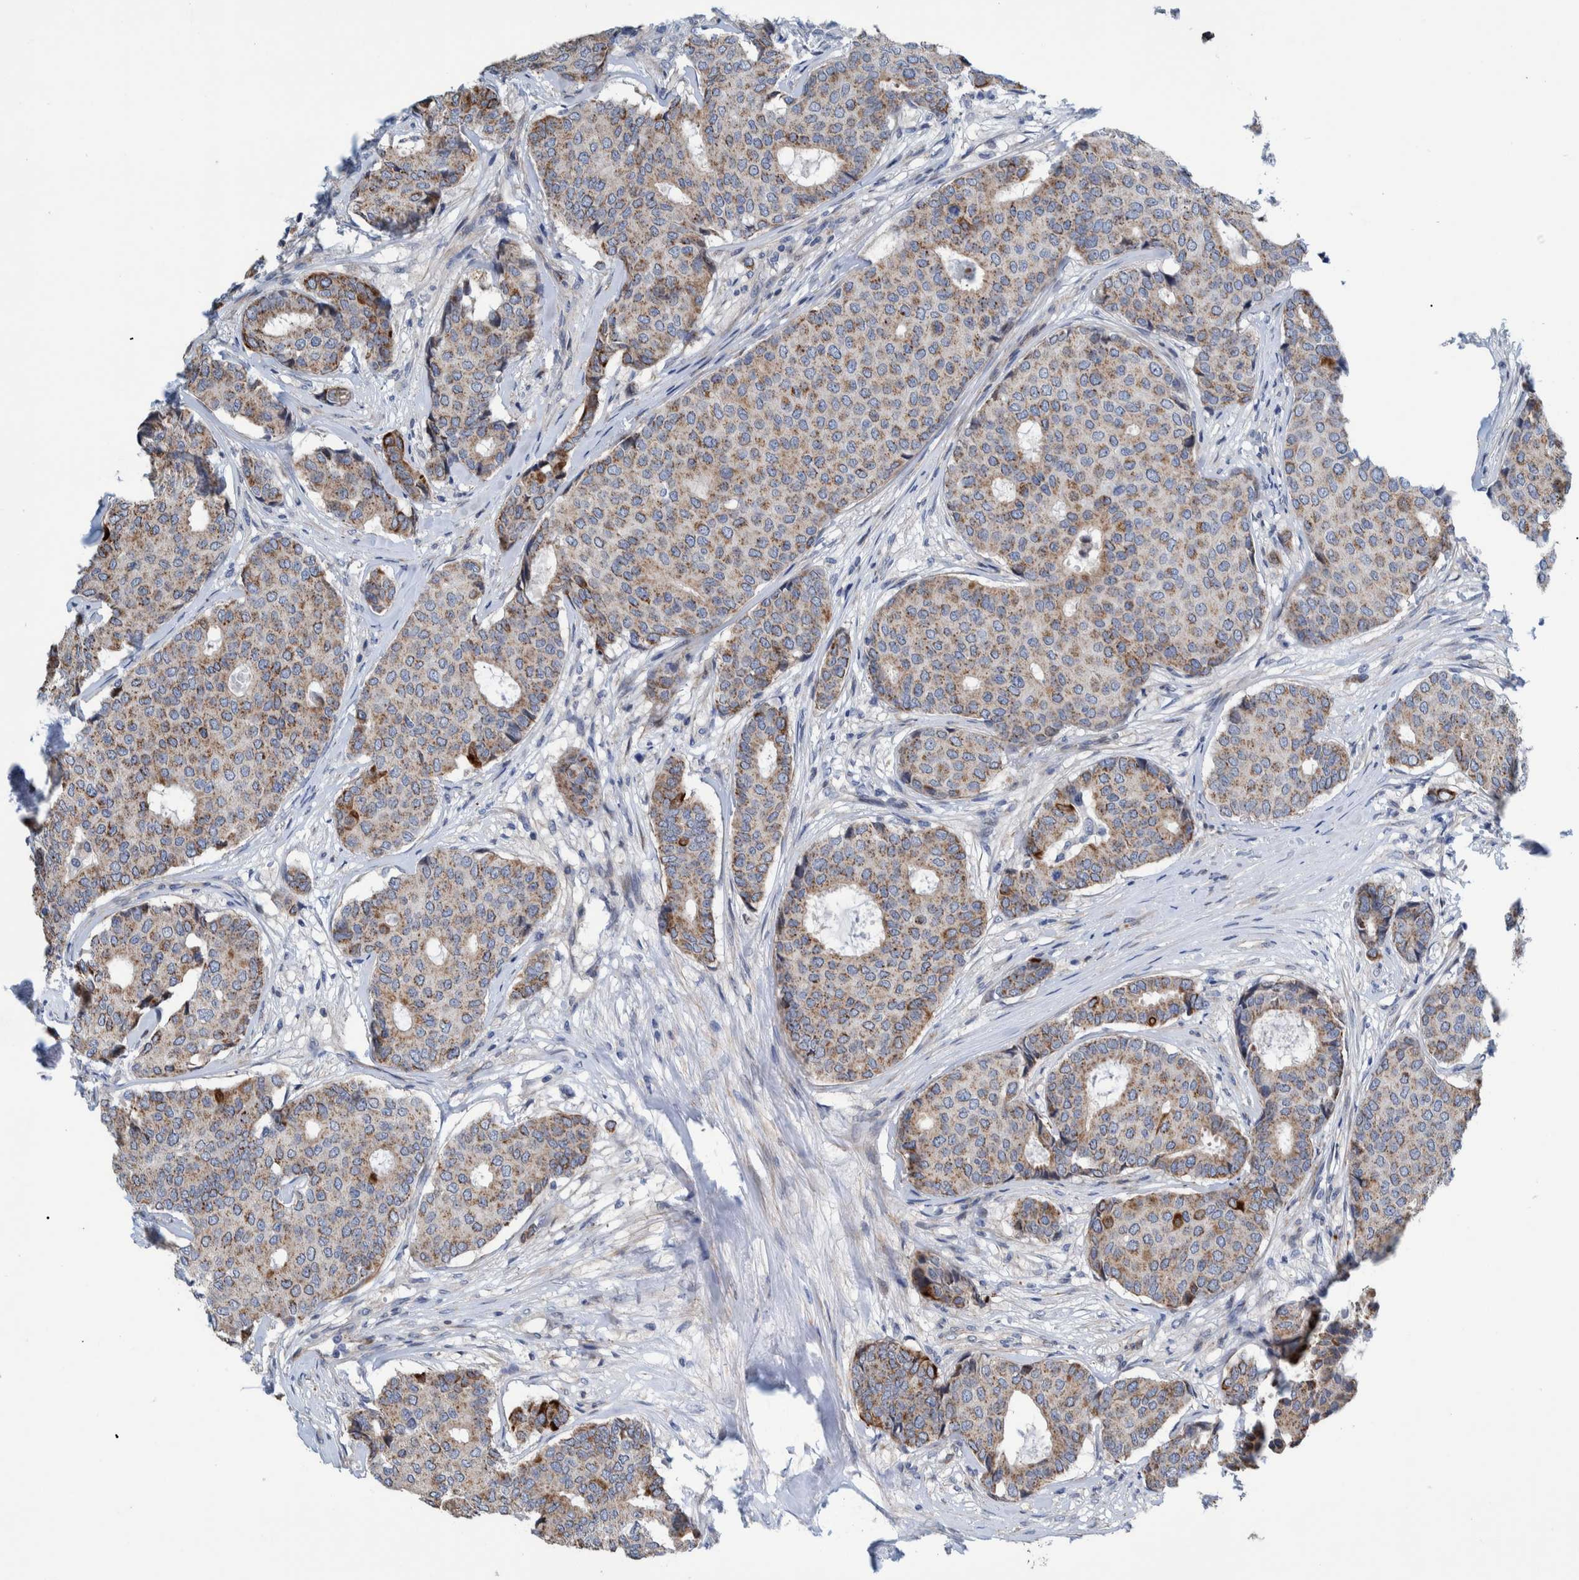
{"staining": {"intensity": "weak", "quantity": ">75%", "location": "cytoplasmic/membranous"}, "tissue": "breast cancer", "cell_type": "Tumor cells", "image_type": "cancer", "snomed": [{"axis": "morphology", "description": "Duct carcinoma"}, {"axis": "topography", "description": "Breast"}], "caption": "Immunohistochemistry (IHC) of breast cancer exhibits low levels of weak cytoplasmic/membranous expression in about >75% of tumor cells. The staining was performed using DAB (3,3'-diaminobenzidine), with brown indicating positive protein expression. Nuclei are stained blue with hematoxylin.", "gene": "MKS1", "patient": {"sex": "female", "age": 75}}